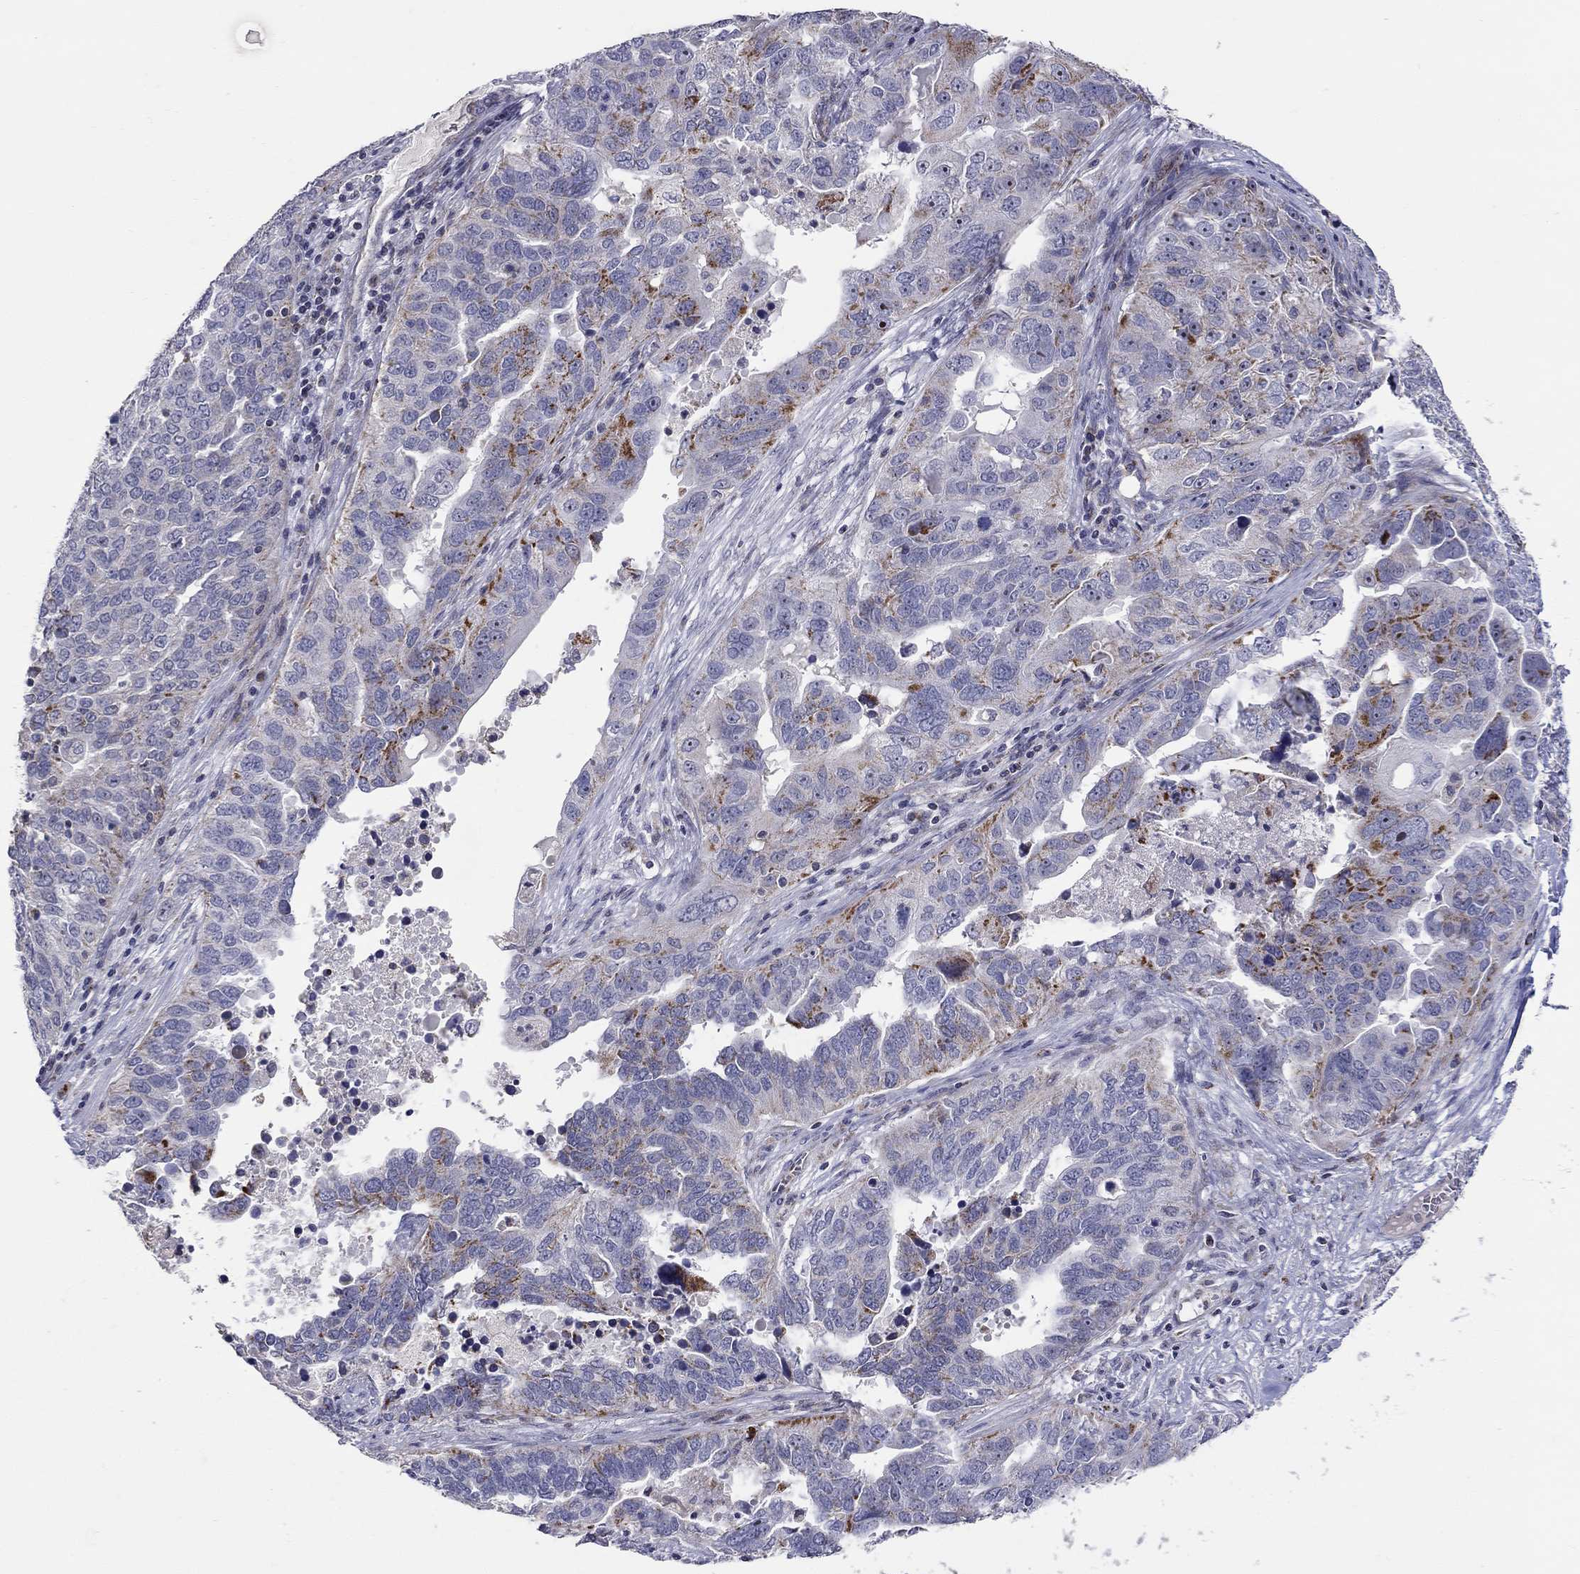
{"staining": {"intensity": "strong", "quantity": "<25%", "location": "cytoplasmic/membranous"}, "tissue": "ovarian cancer", "cell_type": "Tumor cells", "image_type": "cancer", "snomed": [{"axis": "morphology", "description": "Carcinoma, endometroid"}, {"axis": "topography", "description": "Soft tissue"}, {"axis": "topography", "description": "Ovary"}], "caption": "Tumor cells demonstrate medium levels of strong cytoplasmic/membranous expression in approximately <25% of cells in ovarian cancer (endometroid carcinoma).", "gene": "HMX2", "patient": {"sex": "female", "age": 52}}